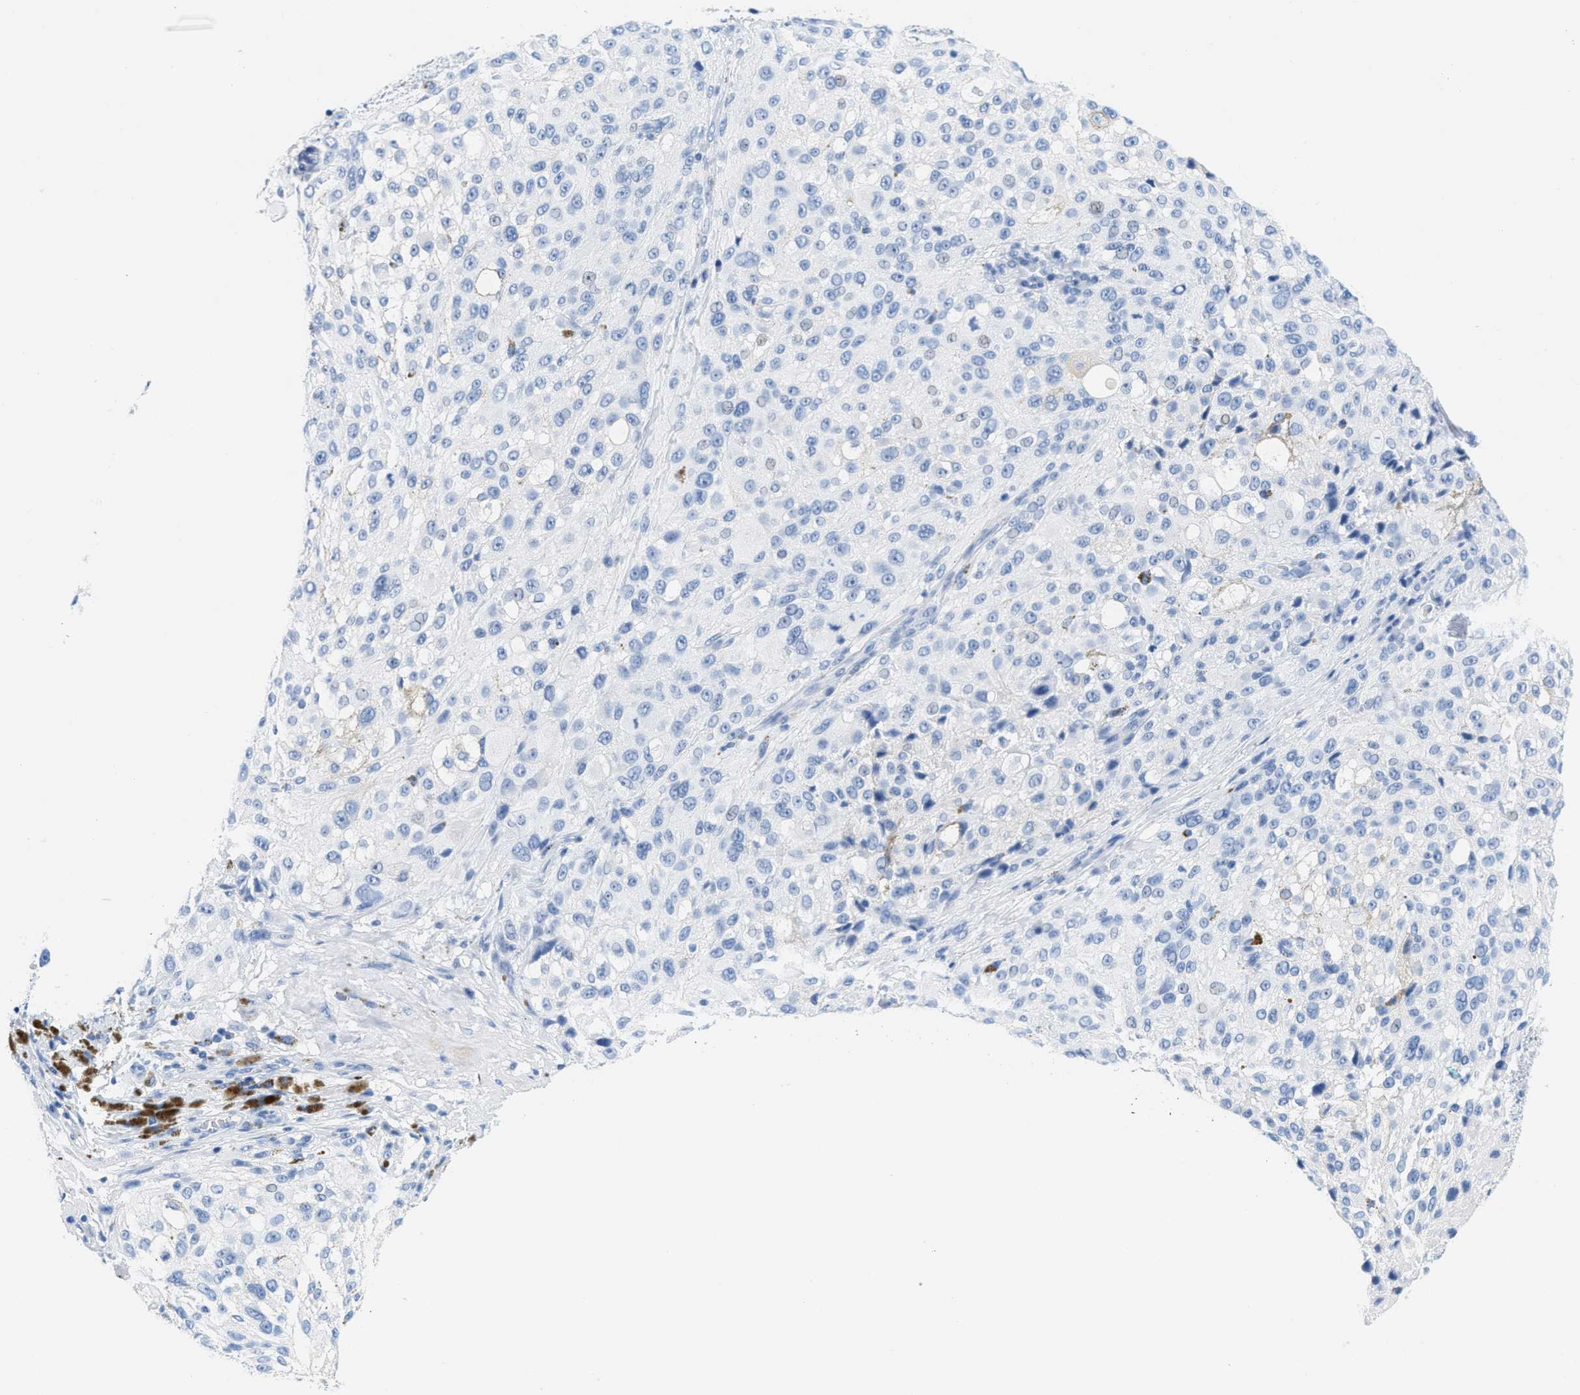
{"staining": {"intensity": "negative", "quantity": "none", "location": "none"}, "tissue": "melanoma", "cell_type": "Tumor cells", "image_type": "cancer", "snomed": [{"axis": "morphology", "description": "Necrosis, NOS"}, {"axis": "morphology", "description": "Malignant melanoma, NOS"}, {"axis": "topography", "description": "Skin"}], "caption": "High power microscopy photomicrograph of an IHC histopathology image of melanoma, revealing no significant positivity in tumor cells.", "gene": "GSN", "patient": {"sex": "female", "age": 87}}